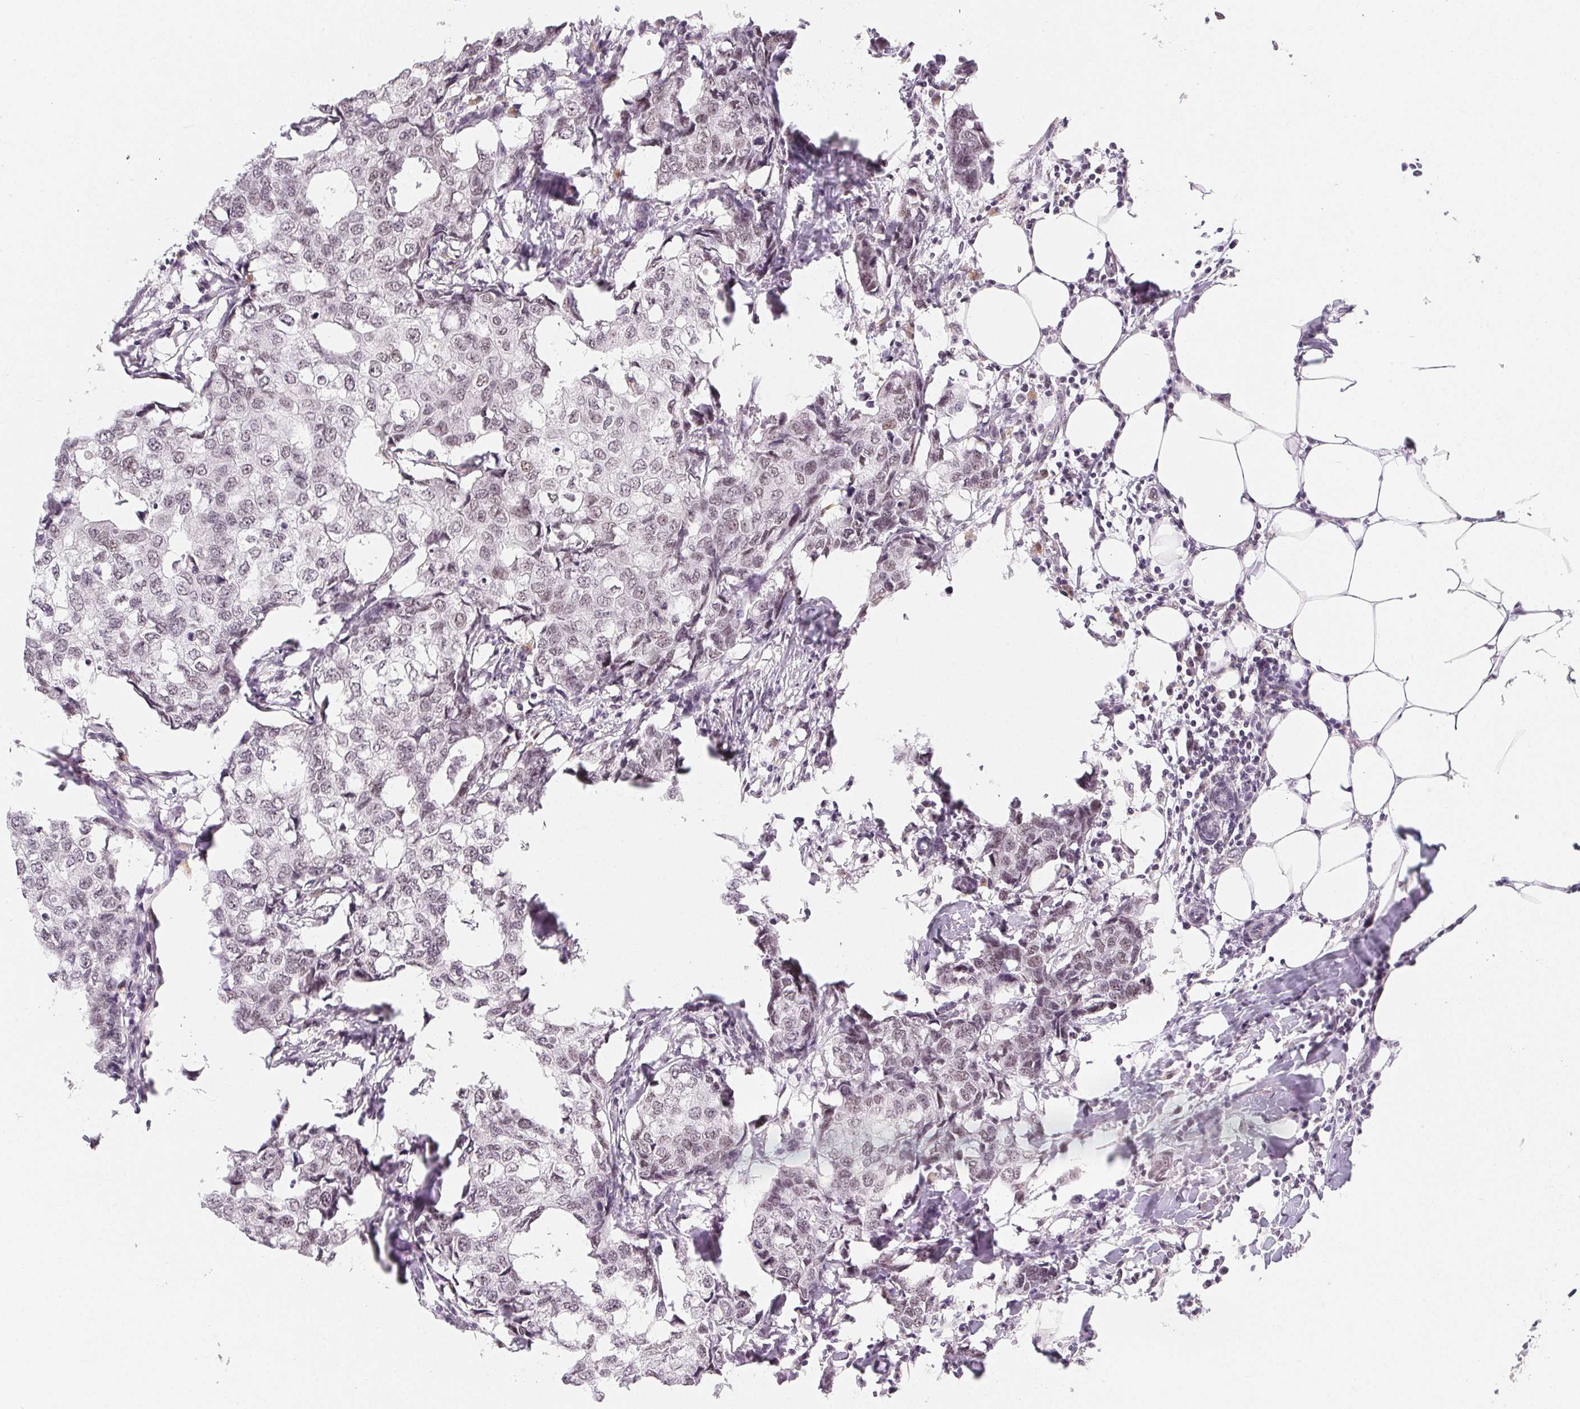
{"staining": {"intensity": "negative", "quantity": "none", "location": "none"}, "tissue": "breast cancer", "cell_type": "Tumor cells", "image_type": "cancer", "snomed": [{"axis": "morphology", "description": "Duct carcinoma"}, {"axis": "topography", "description": "Breast"}], "caption": "The photomicrograph exhibits no significant staining in tumor cells of breast cancer. (DAB immunohistochemistry (IHC), high magnification).", "gene": "NXF3", "patient": {"sex": "female", "age": 27}}